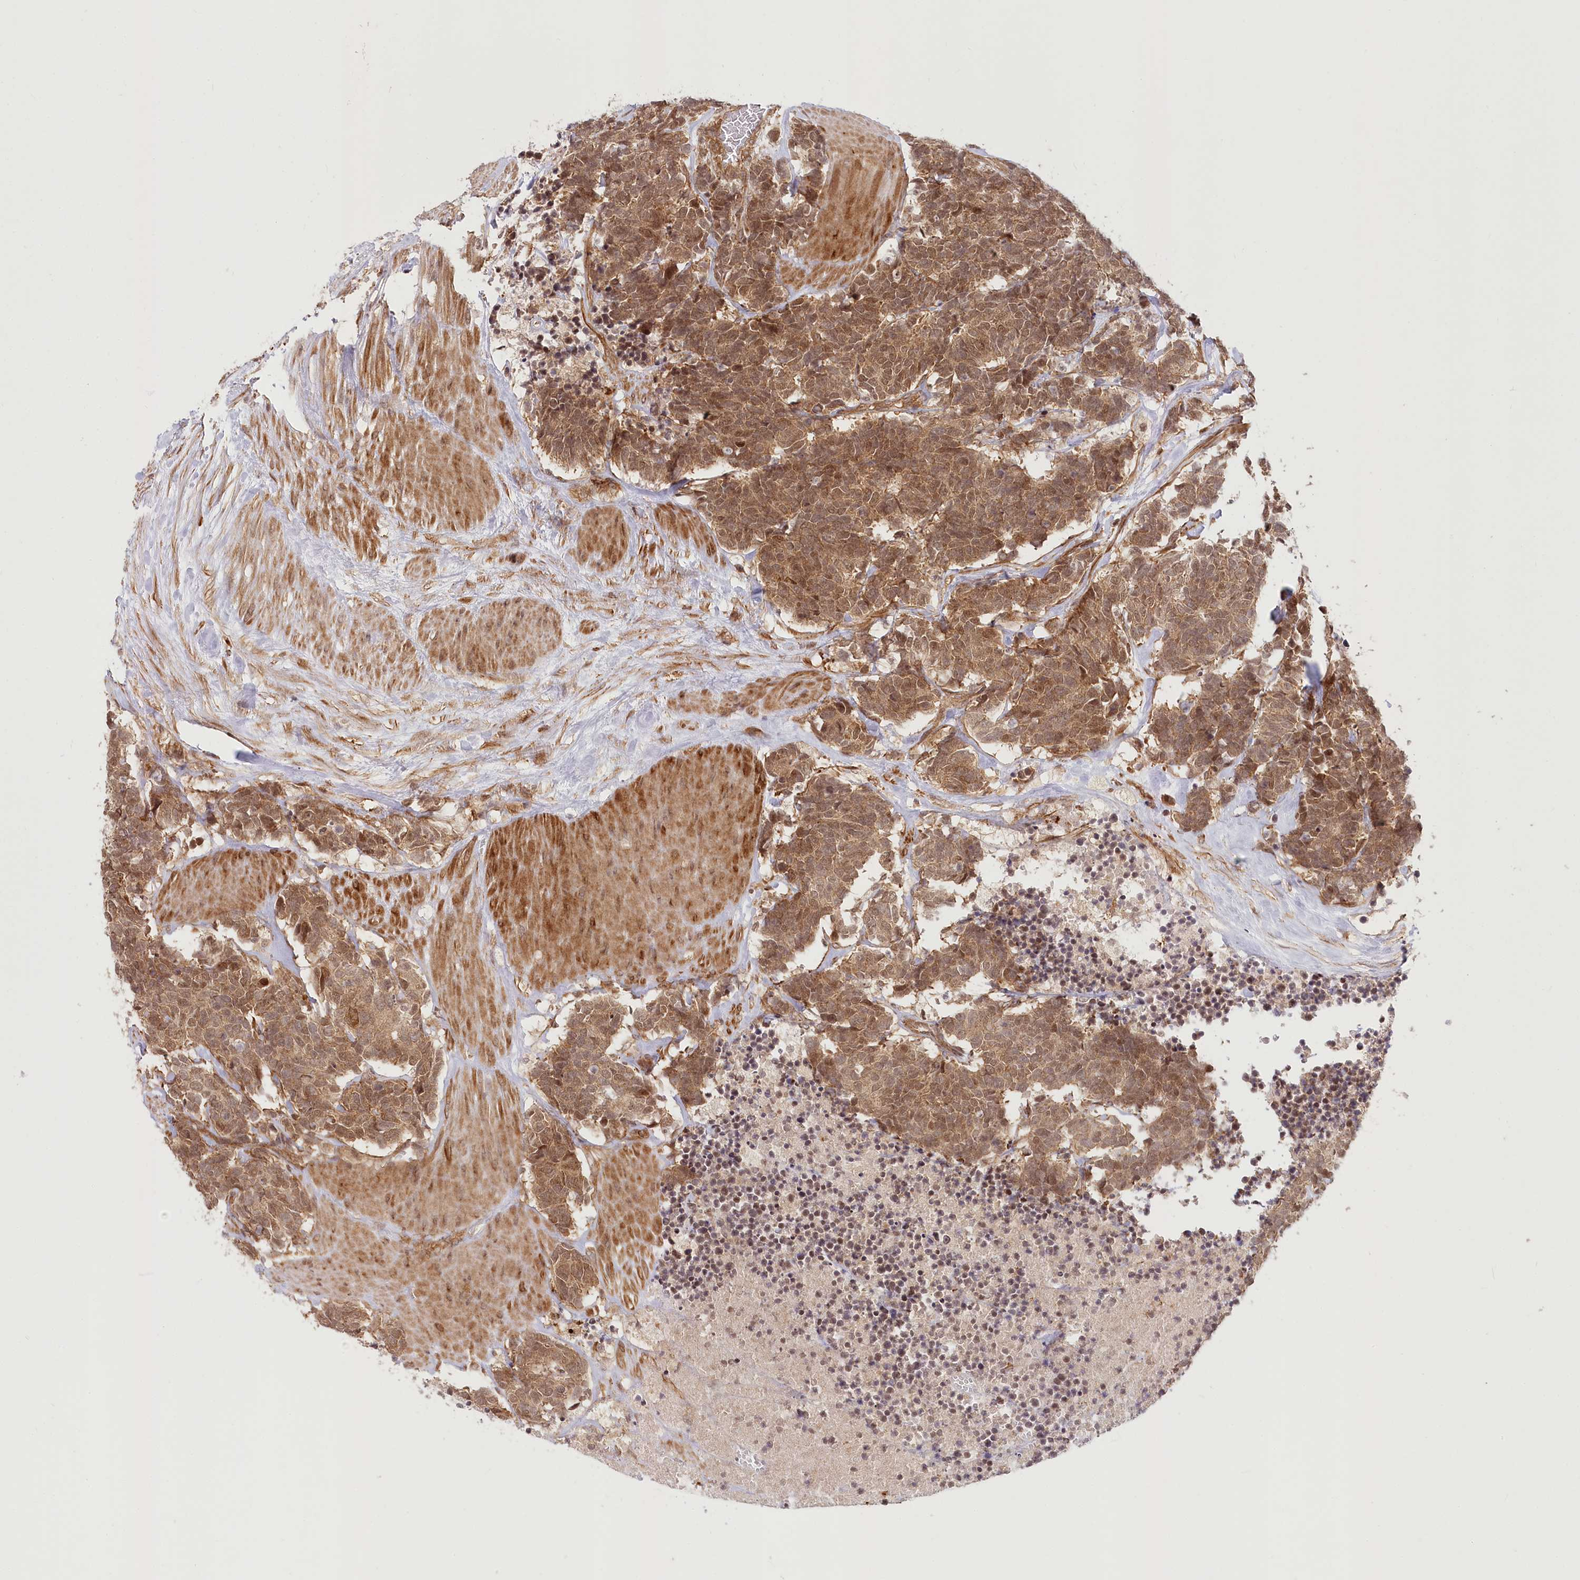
{"staining": {"intensity": "moderate", "quantity": ">75%", "location": "cytoplasmic/membranous,nuclear"}, "tissue": "carcinoid", "cell_type": "Tumor cells", "image_type": "cancer", "snomed": [{"axis": "morphology", "description": "Carcinoma, NOS"}, {"axis": "morphology", "description": "Carcinoid, malignant, NOS"}, {"axis": "topography", "description": "Urinary bladder"}], "caption": "High-power microscopy captured an IHC image of carcinoma, revealing moderate cytoplasmic/membranous and nuclear expression in approximately >75% of tumor cells. (brown staining indicates protein expression, while blue staining denotes nuclei).", "gene": "CEP70", "patient": {"sex": "male", "age": 57}}